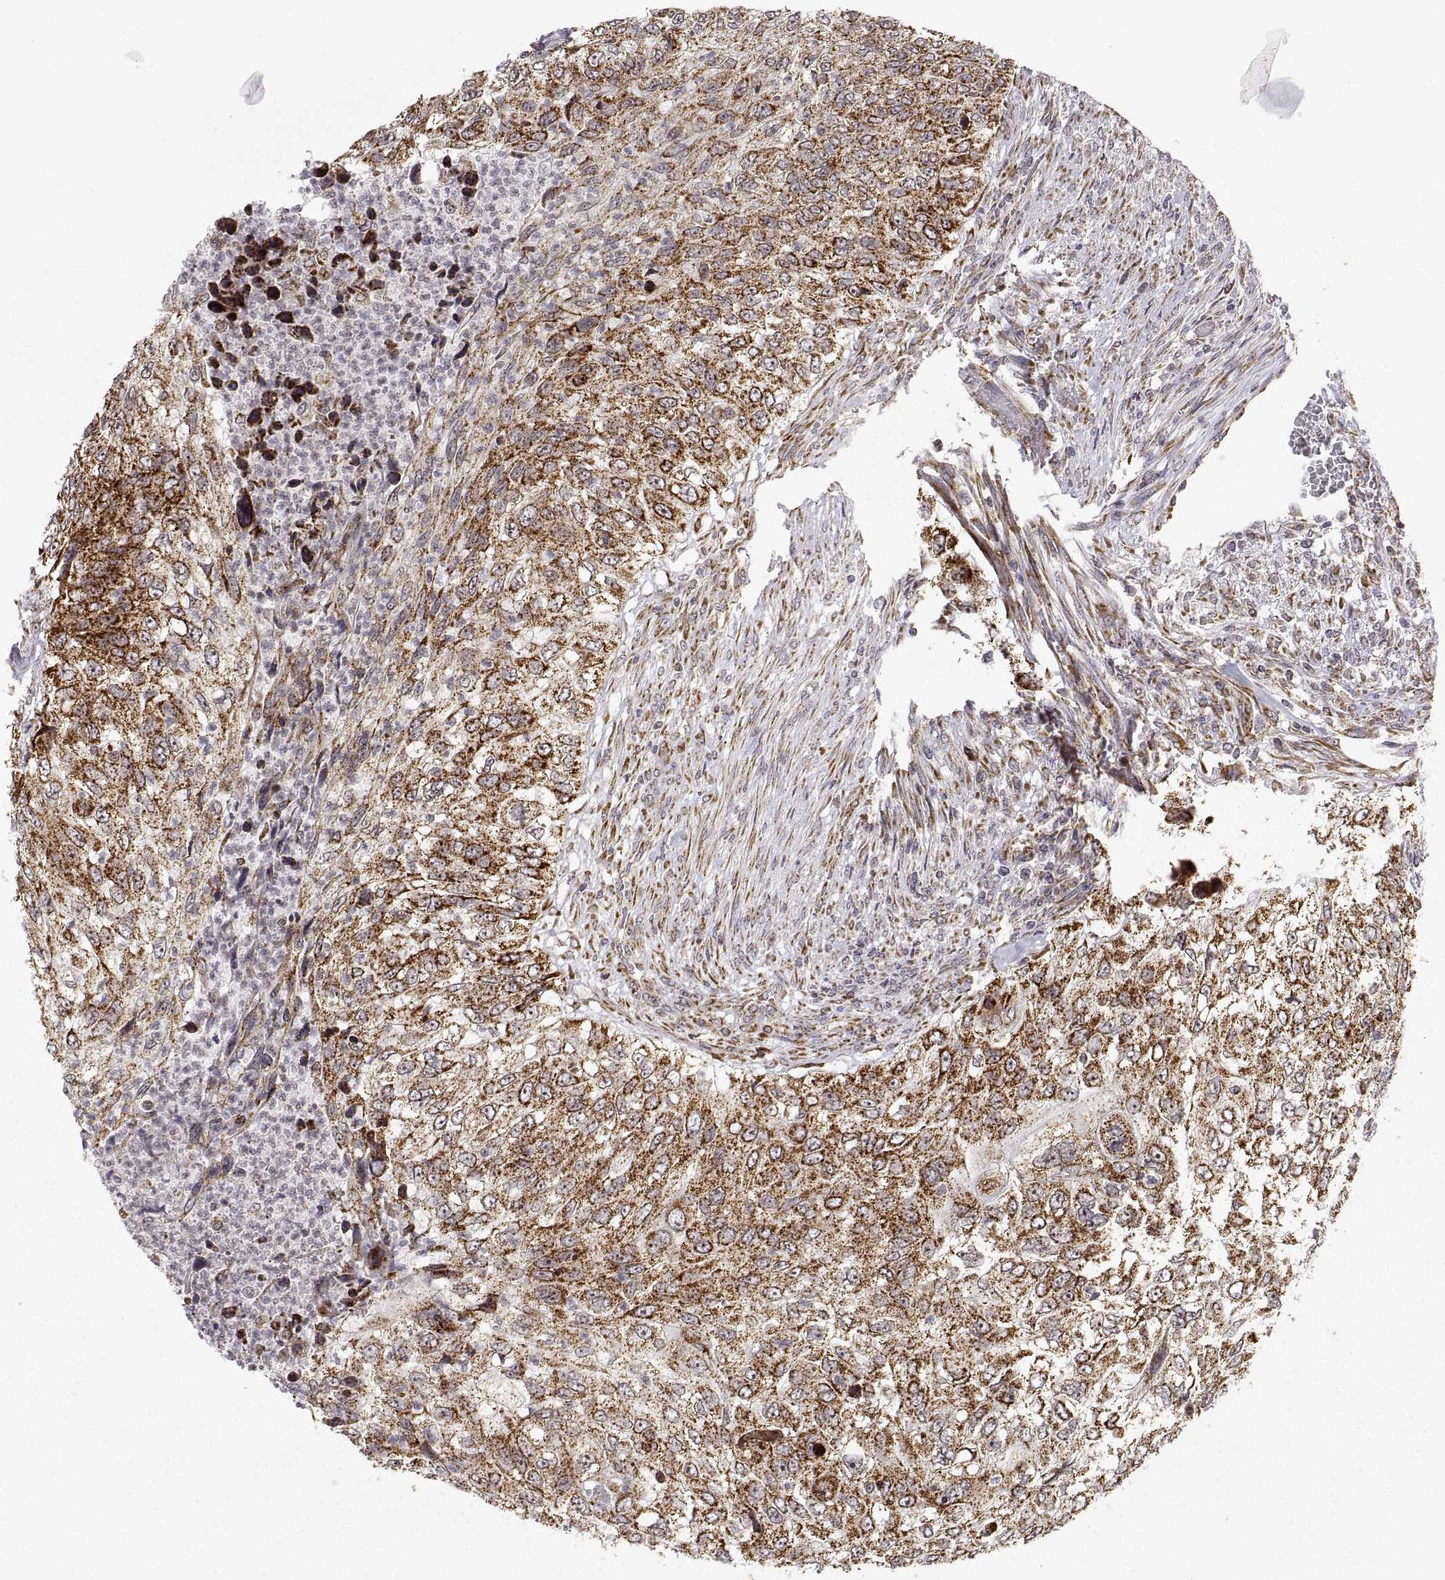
{"staining": {"intensity": "strong", "quantity": "25%-75%", "location": "cytoplasmic/membranous"}, "tissue": "urothelial cancer", "cell_type": "Tumor cells", "image_type": "cancer", "snomed": [{"axis": "morphology", "description": "Urothelial carcinoma, High grade"}, {"axis": "topography", "description": "Urinary bladder"}], "caption": "Protein analysis of urothelial cancer tissue reveals strong cytoplasmic/membranous expression in approximately 25%-75% of tumor cells.", "gene": "MANBAL", "patient": {"sex": "female", "age": 60}}